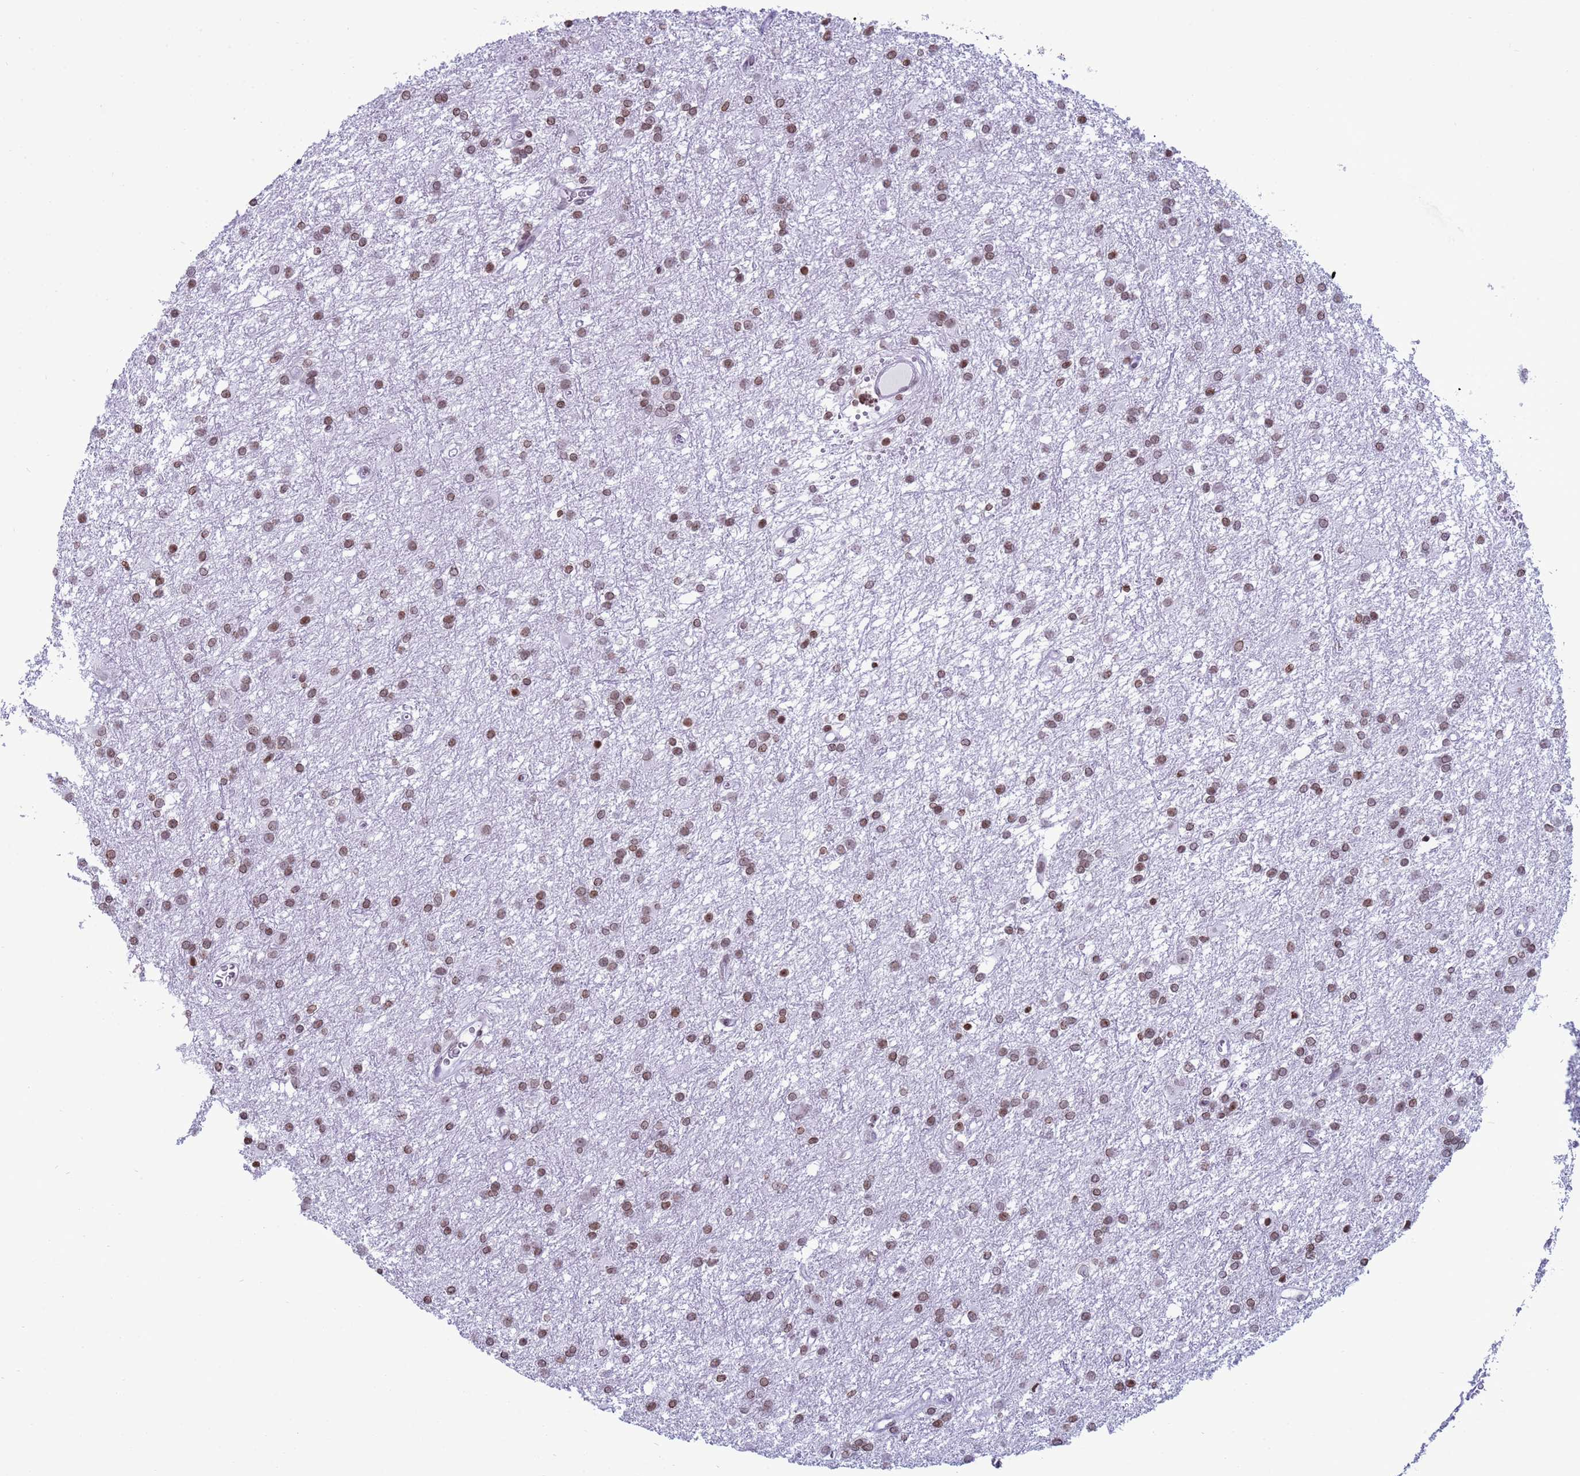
{"staining": {"intensity": "moderate", "quantity": ">75%", "location": "nuclear"}, "tissue": "glioma", "cell_type": "Tumor cells", "image_type": "cancer", "snomed": [{"axis": "morphology", "description": "Glioma, malignant, High grade"}, {"axis": "topography", "description": "Brain"}], "caption": "A medium amount of moderate nuclear expression is present in approximately >75% of tumor cells in malignant glioma (high-grade) tissue.", "gene": "H4C8", "patient": {"sex": "female", "age": 50}}